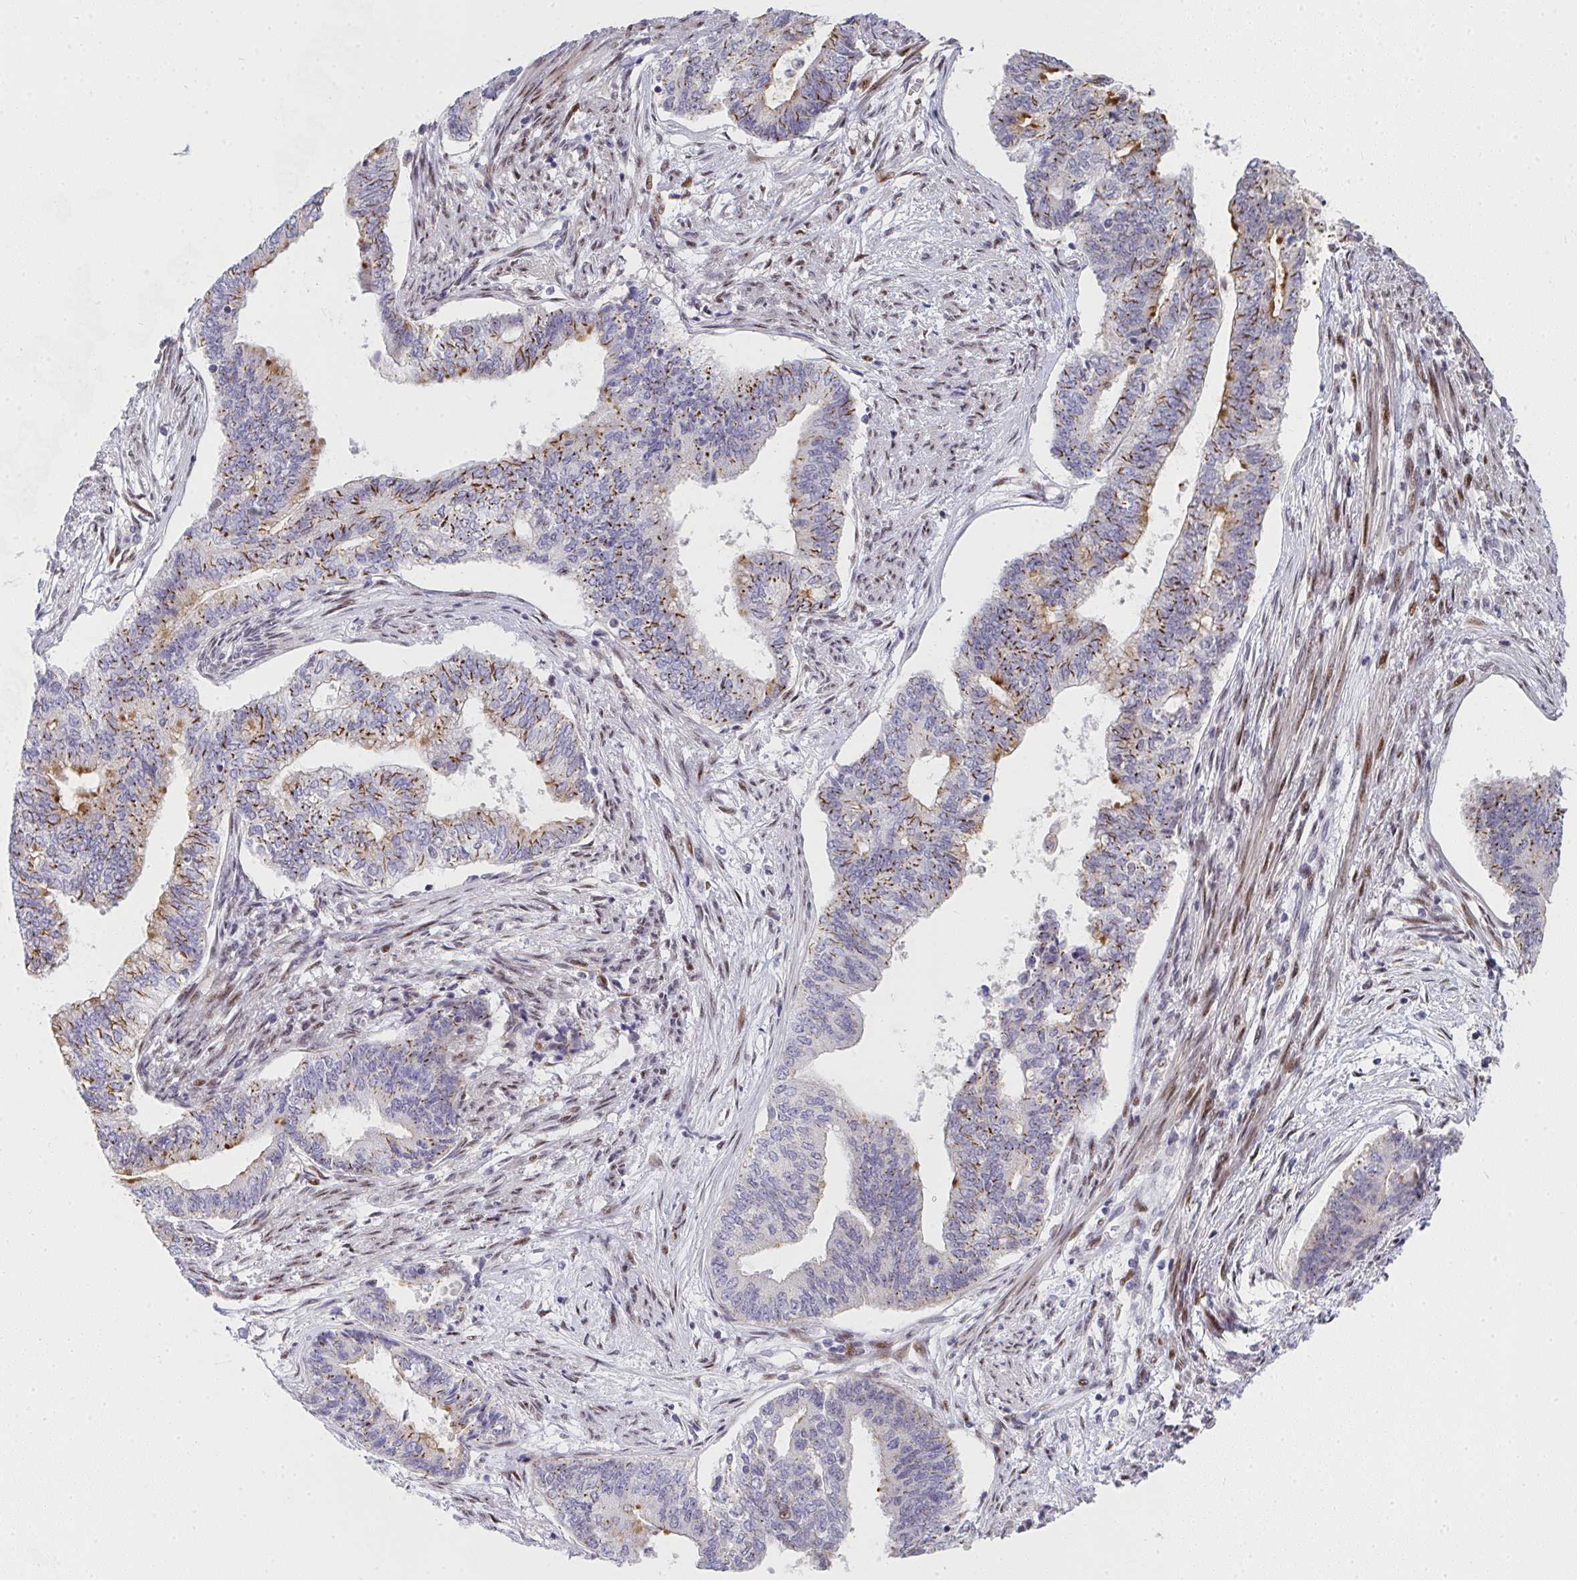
{"staining": {"intensity": "moderate", "quantity": "25%-75%", "location": "cytoplasmic/membranous"}, "tissue": "endometrial cancer", "cell_type": "Tumor cells", "image_type": "cancer", "snomed": [{"axis": "morphology", "description": "Adenocarcinoma, NOS"}, {"axis": "topography", "description": "Endometrium"}], "caption": "Immunohistochemical staining of human endometrial cancer (adenocarcinoma) demonstrates medium levels of moderate cytoplasmic/membranous positivity in about 25%-75% of tumor cells.", "gene": "ZIC3", "patient": {"sex": "female", "age": 65}}